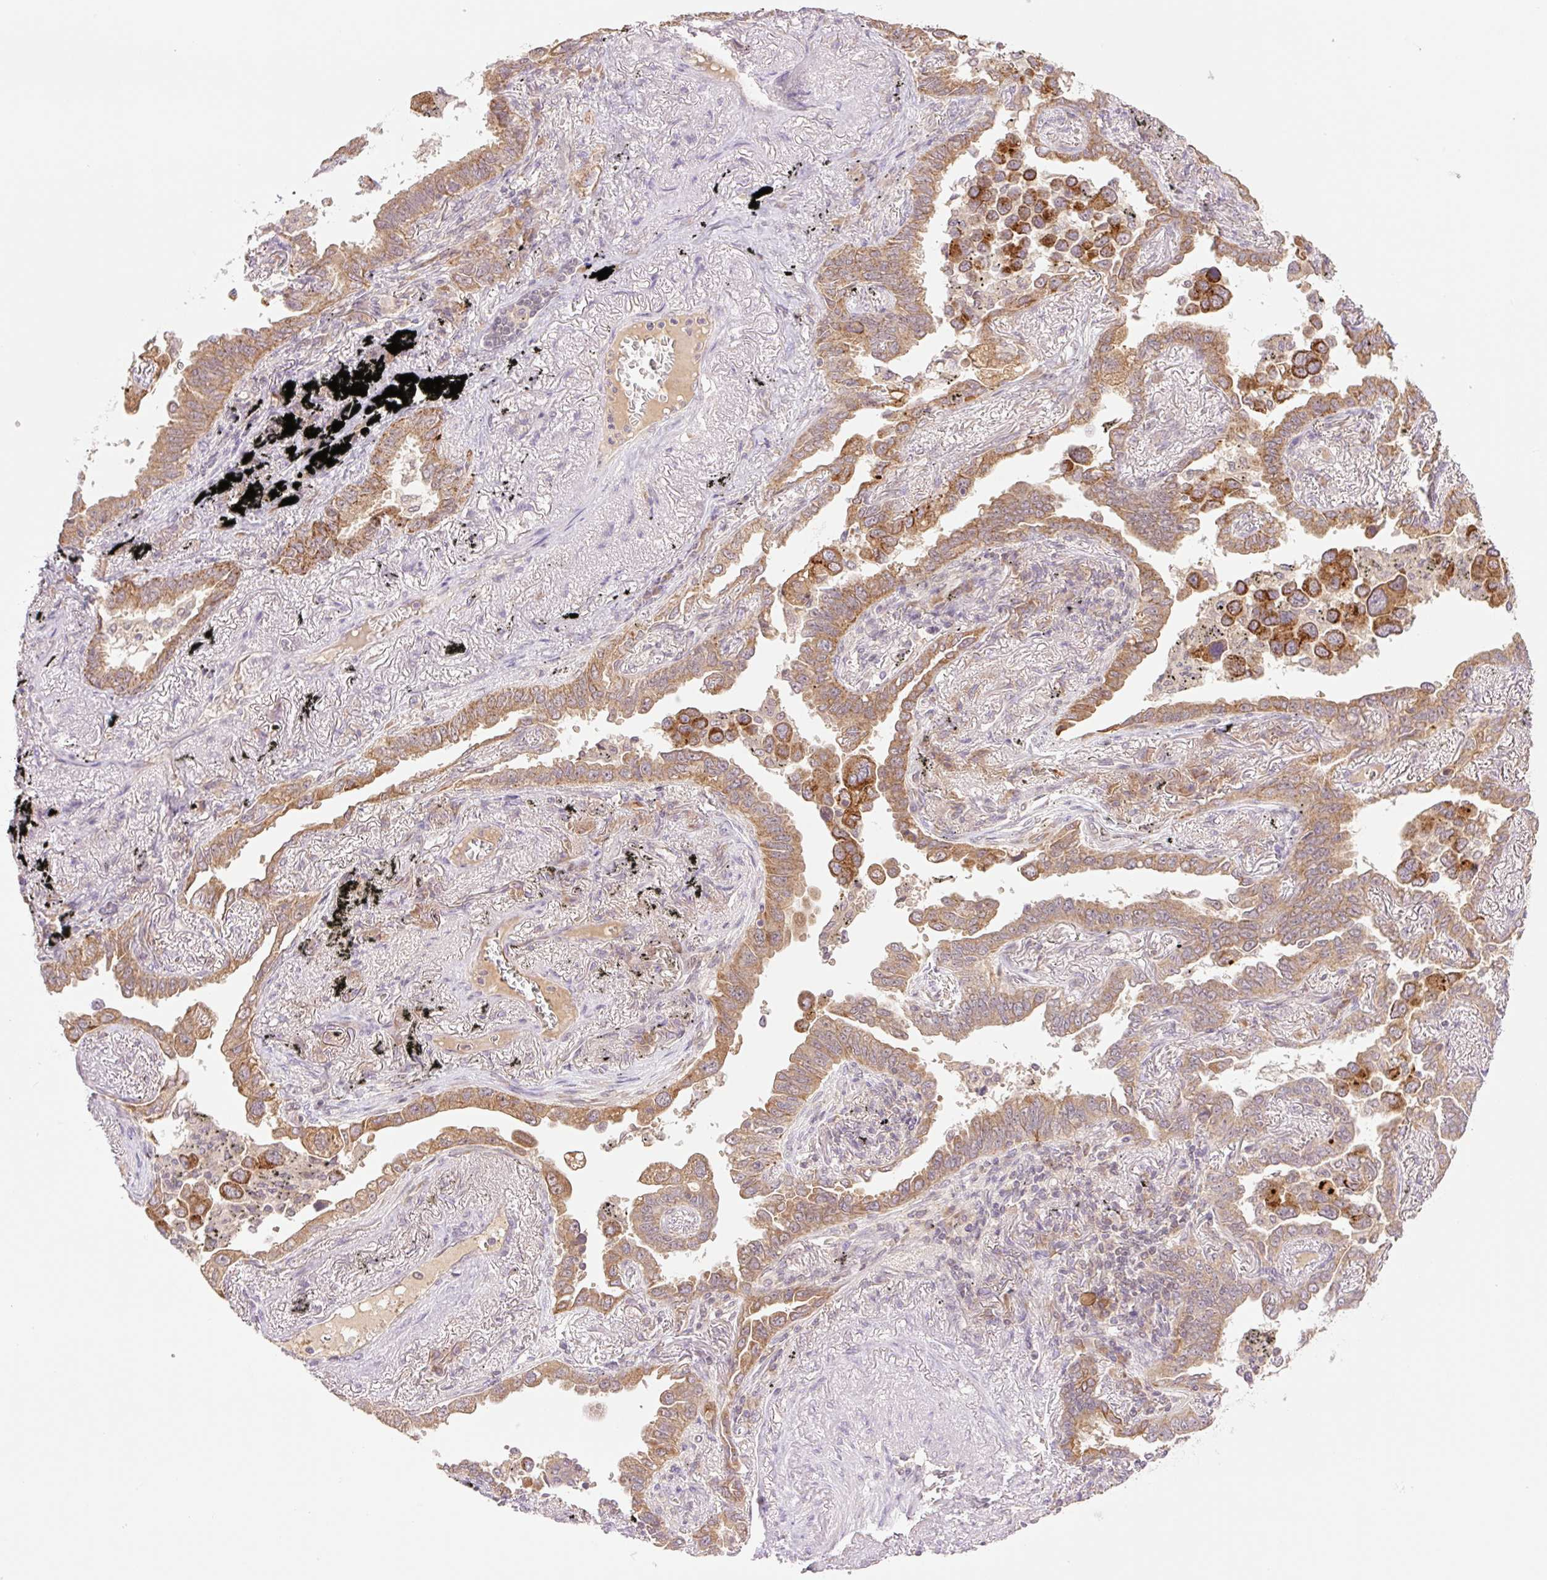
{"staining": {"intensity": "moderate", "quantity": ">75%", "location": "cytoplasmic/membranous"}, "tissue": "lung cancer", "cell_type": "Tumor cells", "image_type": "cancer", "snomed": [{"axis": "morphology", "description": "Adenocarcinoma, NOS"}, {"axis": "topography", "description": "Lung"}], "caption": "A medium amount of moderate cytoplasmic/membranous staining is seen in approximately >75% of tumor cells in lung adenocarcinoma tissue.", "gene": "YJU2B", "patient": {"sex": "male", "age": 67}}